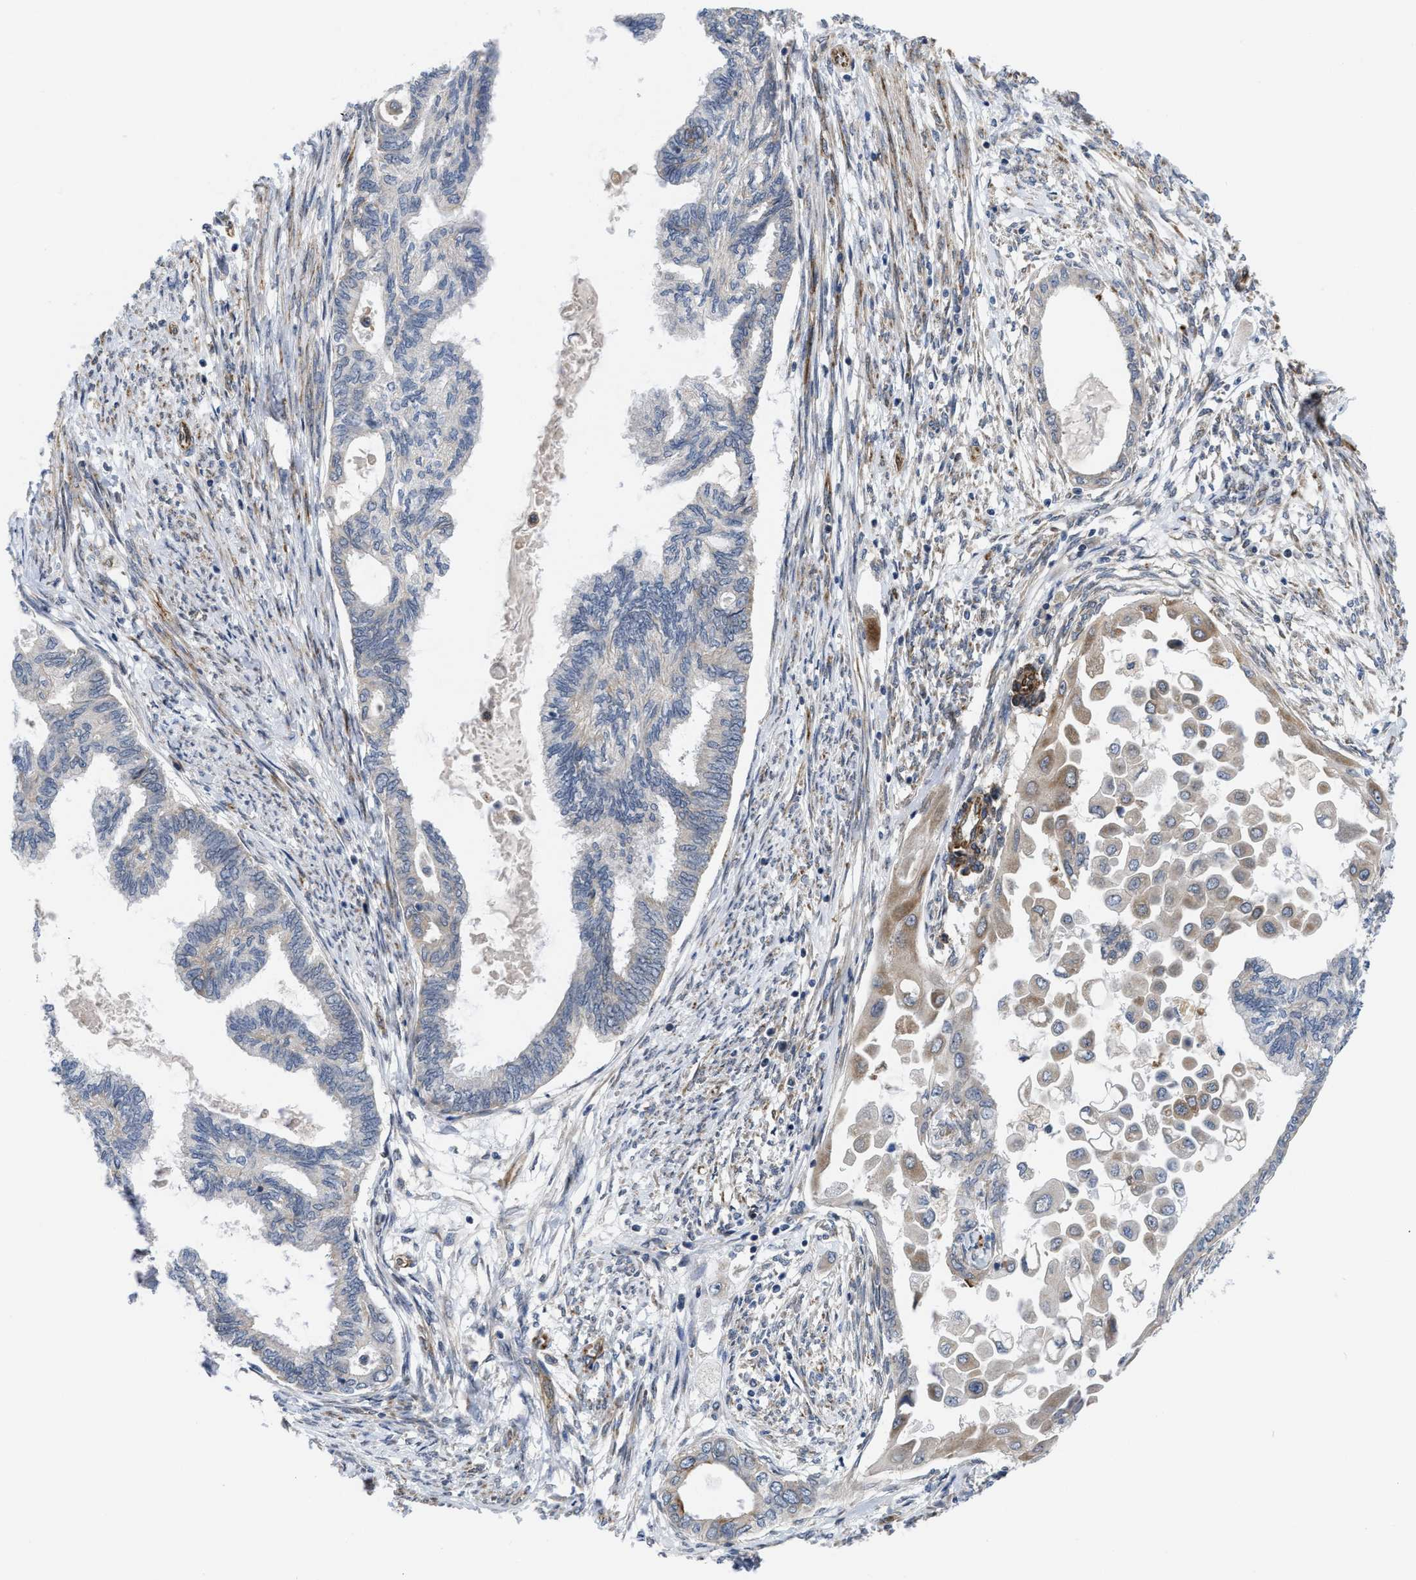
{"staining": {"intensity": "negative", "quantity": "none", "location": "none"}, "tissue": "cervical cancer", "cell_type": "Tumor cells", "image_type": "cancer", "snomed": [{"axis": "morphology", "description": "Normal tissue, NOS"}, {"axis": "morphology", "description": "Adenocarcinoma, NOS"}, {"axis": "topography", "description": "Cervix"}, {"axis": "topography", "description": "Endometrium"}], "caption": "There is no significant expression in tumor cells of cervical adenocarcinoma. The staining was performed using DAB (3,3'-diaminobenzidine) to visualize the protein expression in brown, while the nuclei were stained in blue with hematoxylin (Magnification: 20x).", "gene": "EOGT", "patient": {"sex": "female", "age": 86}}